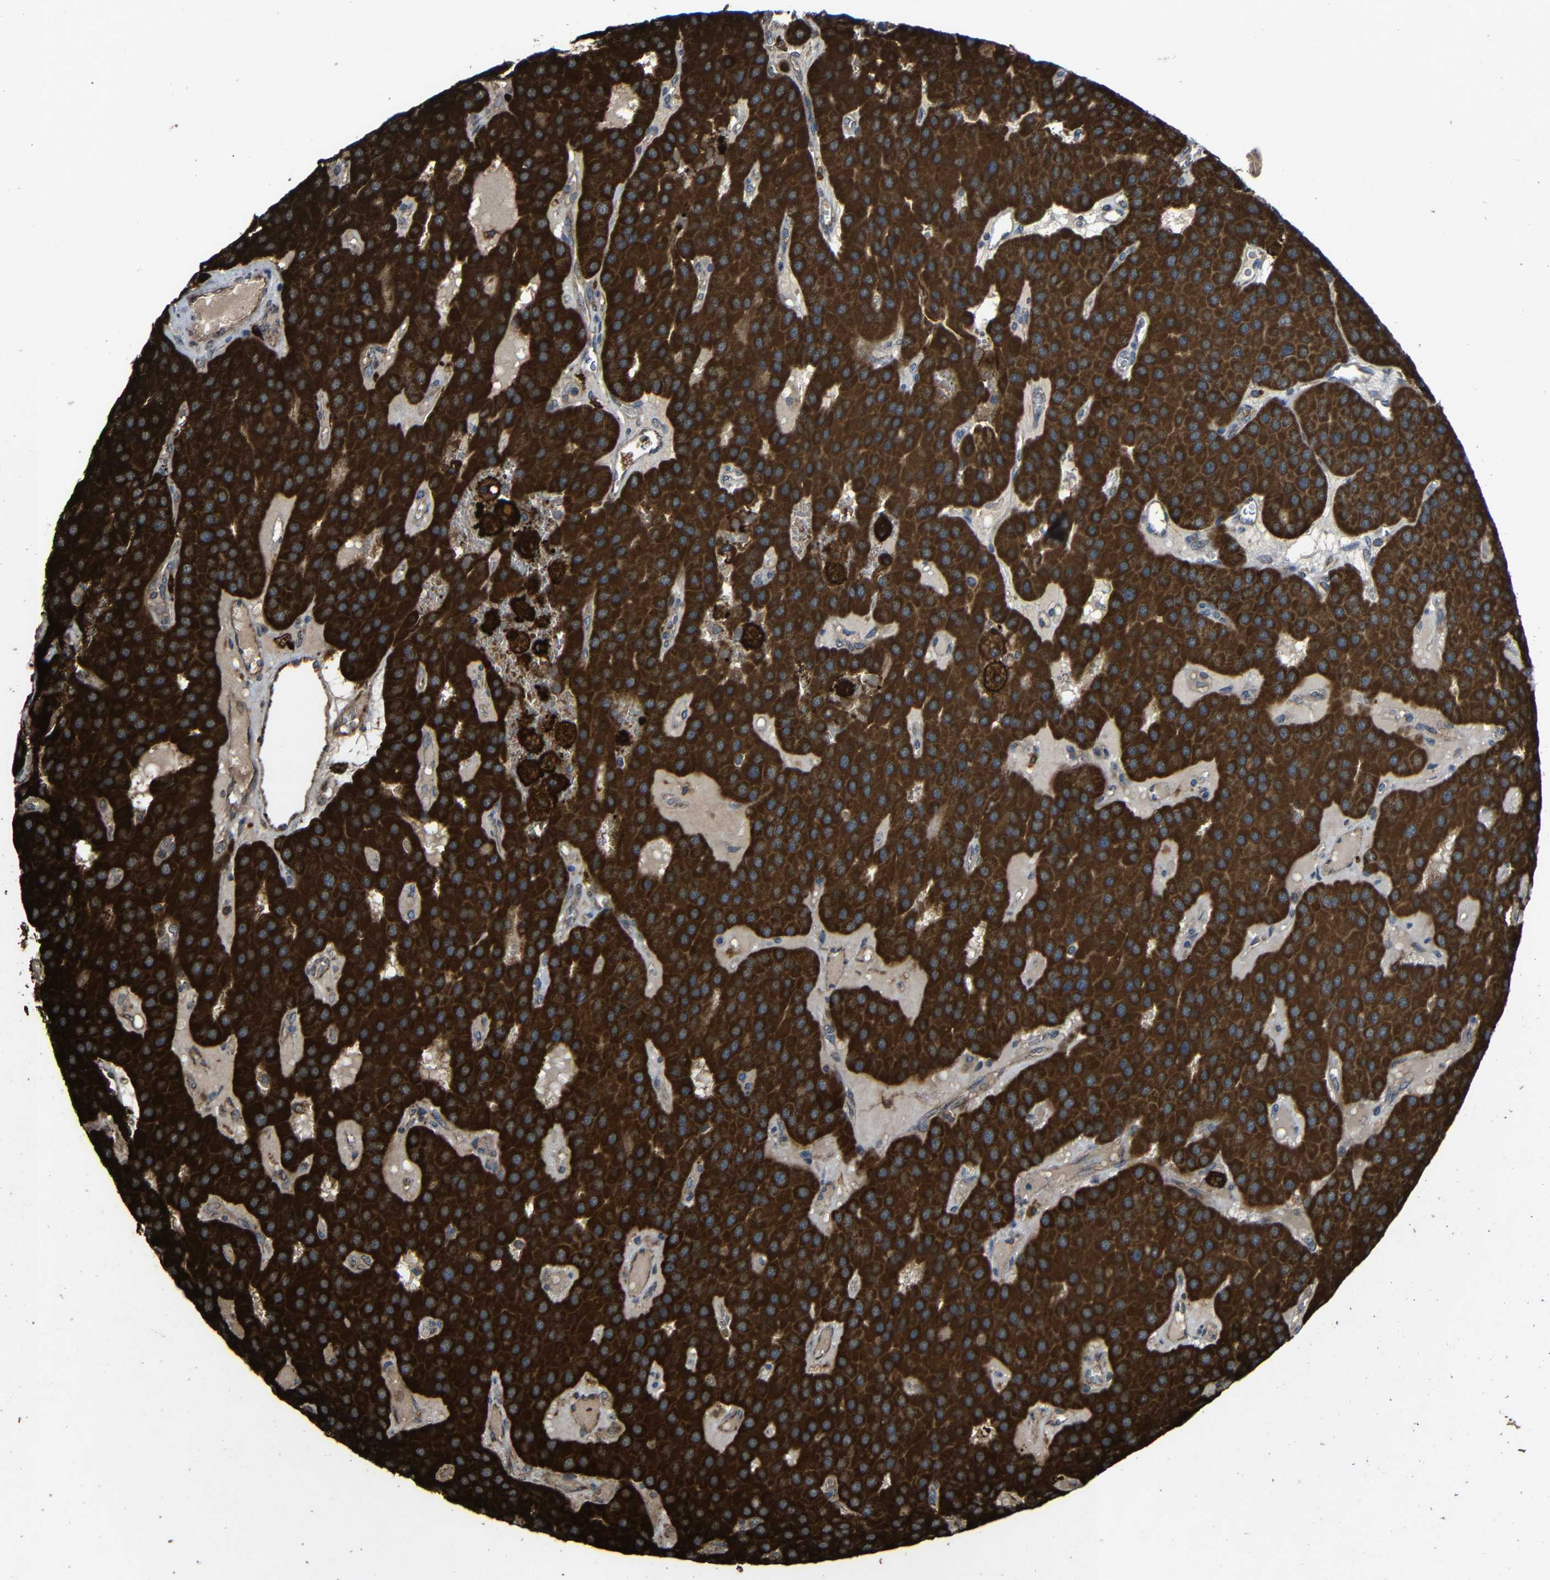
{"staining": {"intensity": "strong", "quantity": ">75%", "location": "cytoplasmic/membranous"}, "tissue": "parathyroid gland", "cell_type": "Glandular cells", "image_type": "normal", "snomed": [{"axis": "morphology", "description": "Normal tissue, NOS"}, {"axis": "morphology", "description": "Adenoma, NOS"}, {"axis": "topography", "description": "Parathyroid gland"}], "caption": "Parathyroid gland stained with DAB immunohistochemistry (IHC) exhibits high levels of strong cytoplasmic/membranous expression in about >75% of glandular cells.", "gene": "C1GALT1", "patient": {"sex": "female", "age": 86}}